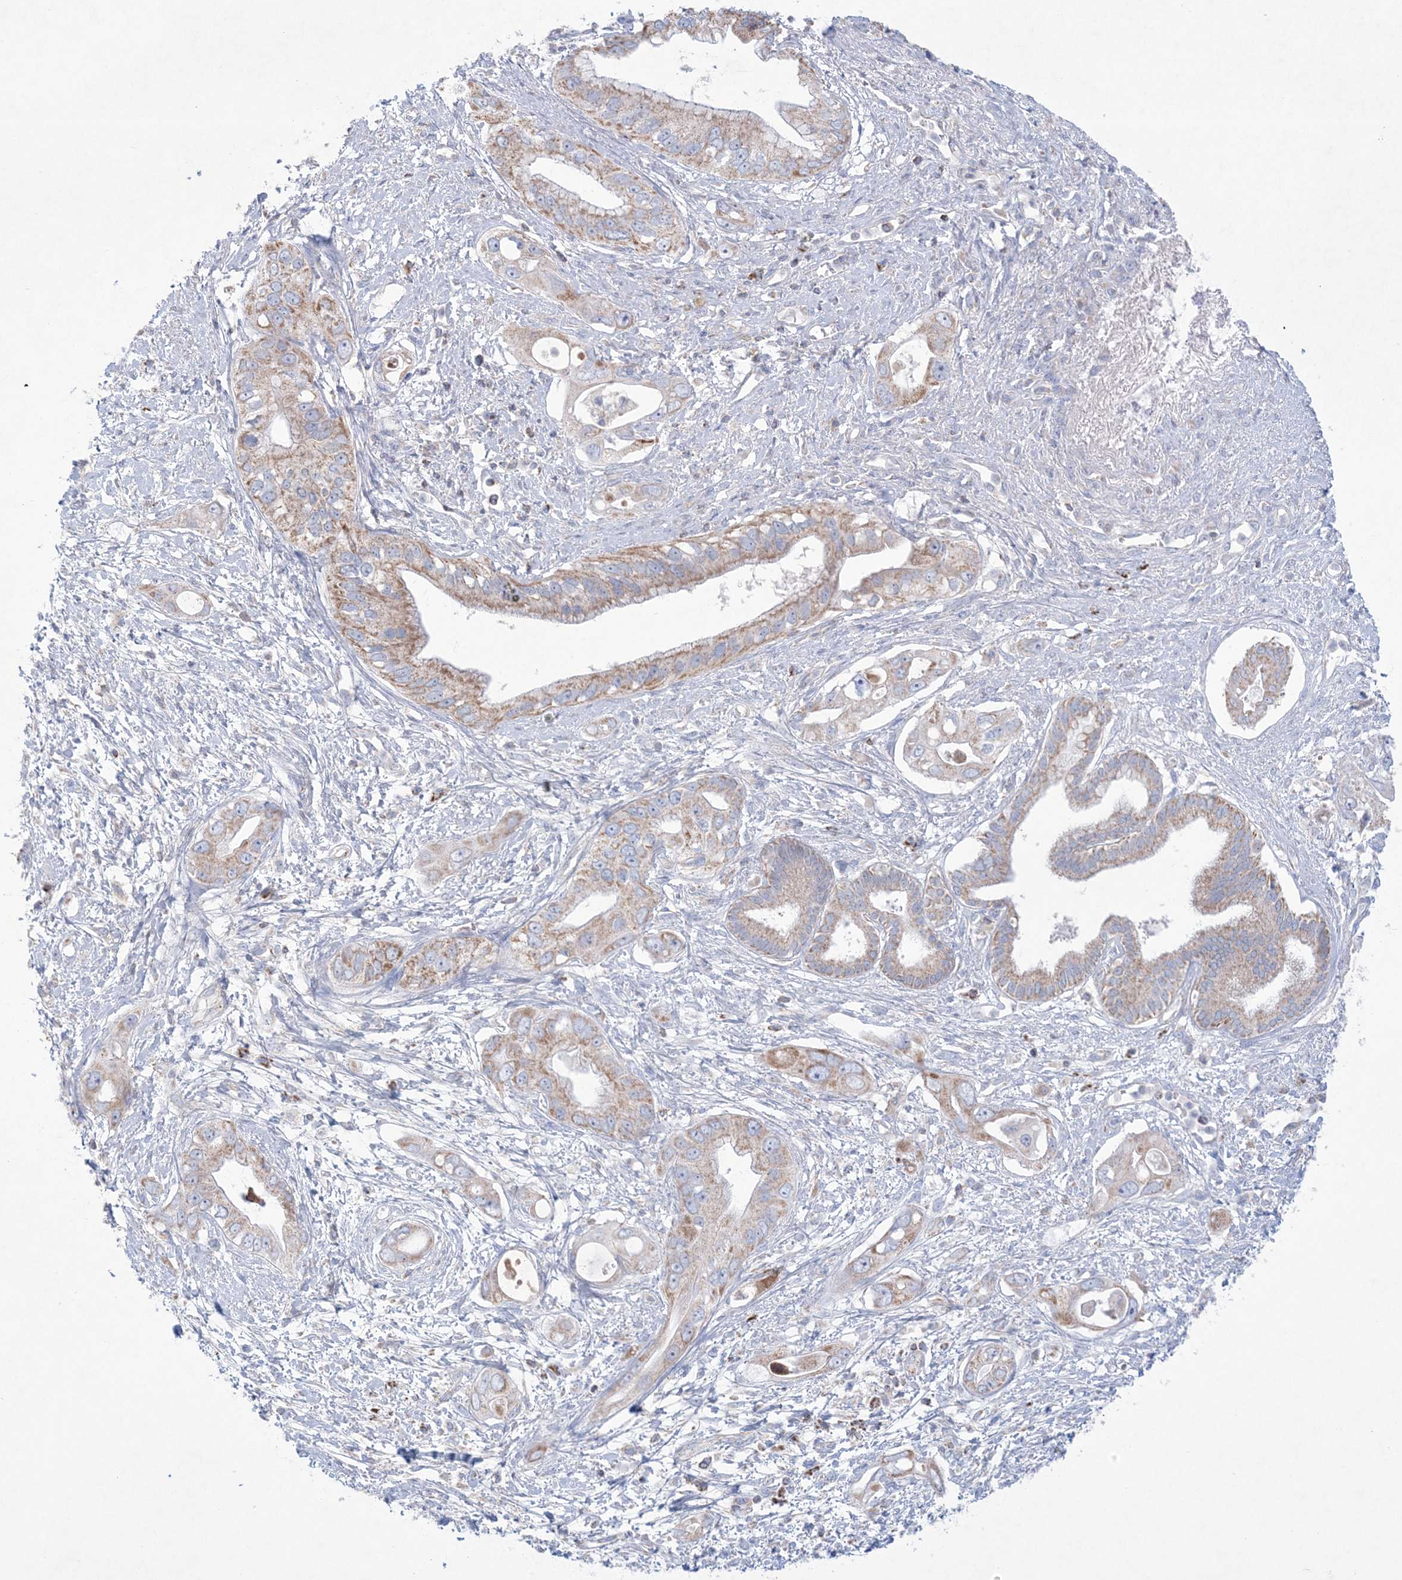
{"staining": {"intensity": "moderate", "quantity": ">75%", "location": "cytoplasmic/membranous"}, "tissue": "pancreatic cancer", "cell_type": "Tumor cells", "image_type": "cancer", "snomed": [{"axis": "morphology", "description": "Inflammation, NOS"}, {"axis": "morphology", "description": "Adenocarcinoma, NOS"}, {"axis": "topography", "description": "Pancreas"}], "caption": "Pancreatic cancer (adenocarcinoma) stained with a brown dye demonstrates moderate cytoplasmic/membranous positive positivity in approximately >75% of tumor cells.", "gene": "KCTD6", "patient": {"sex": "female", "age": 56}}